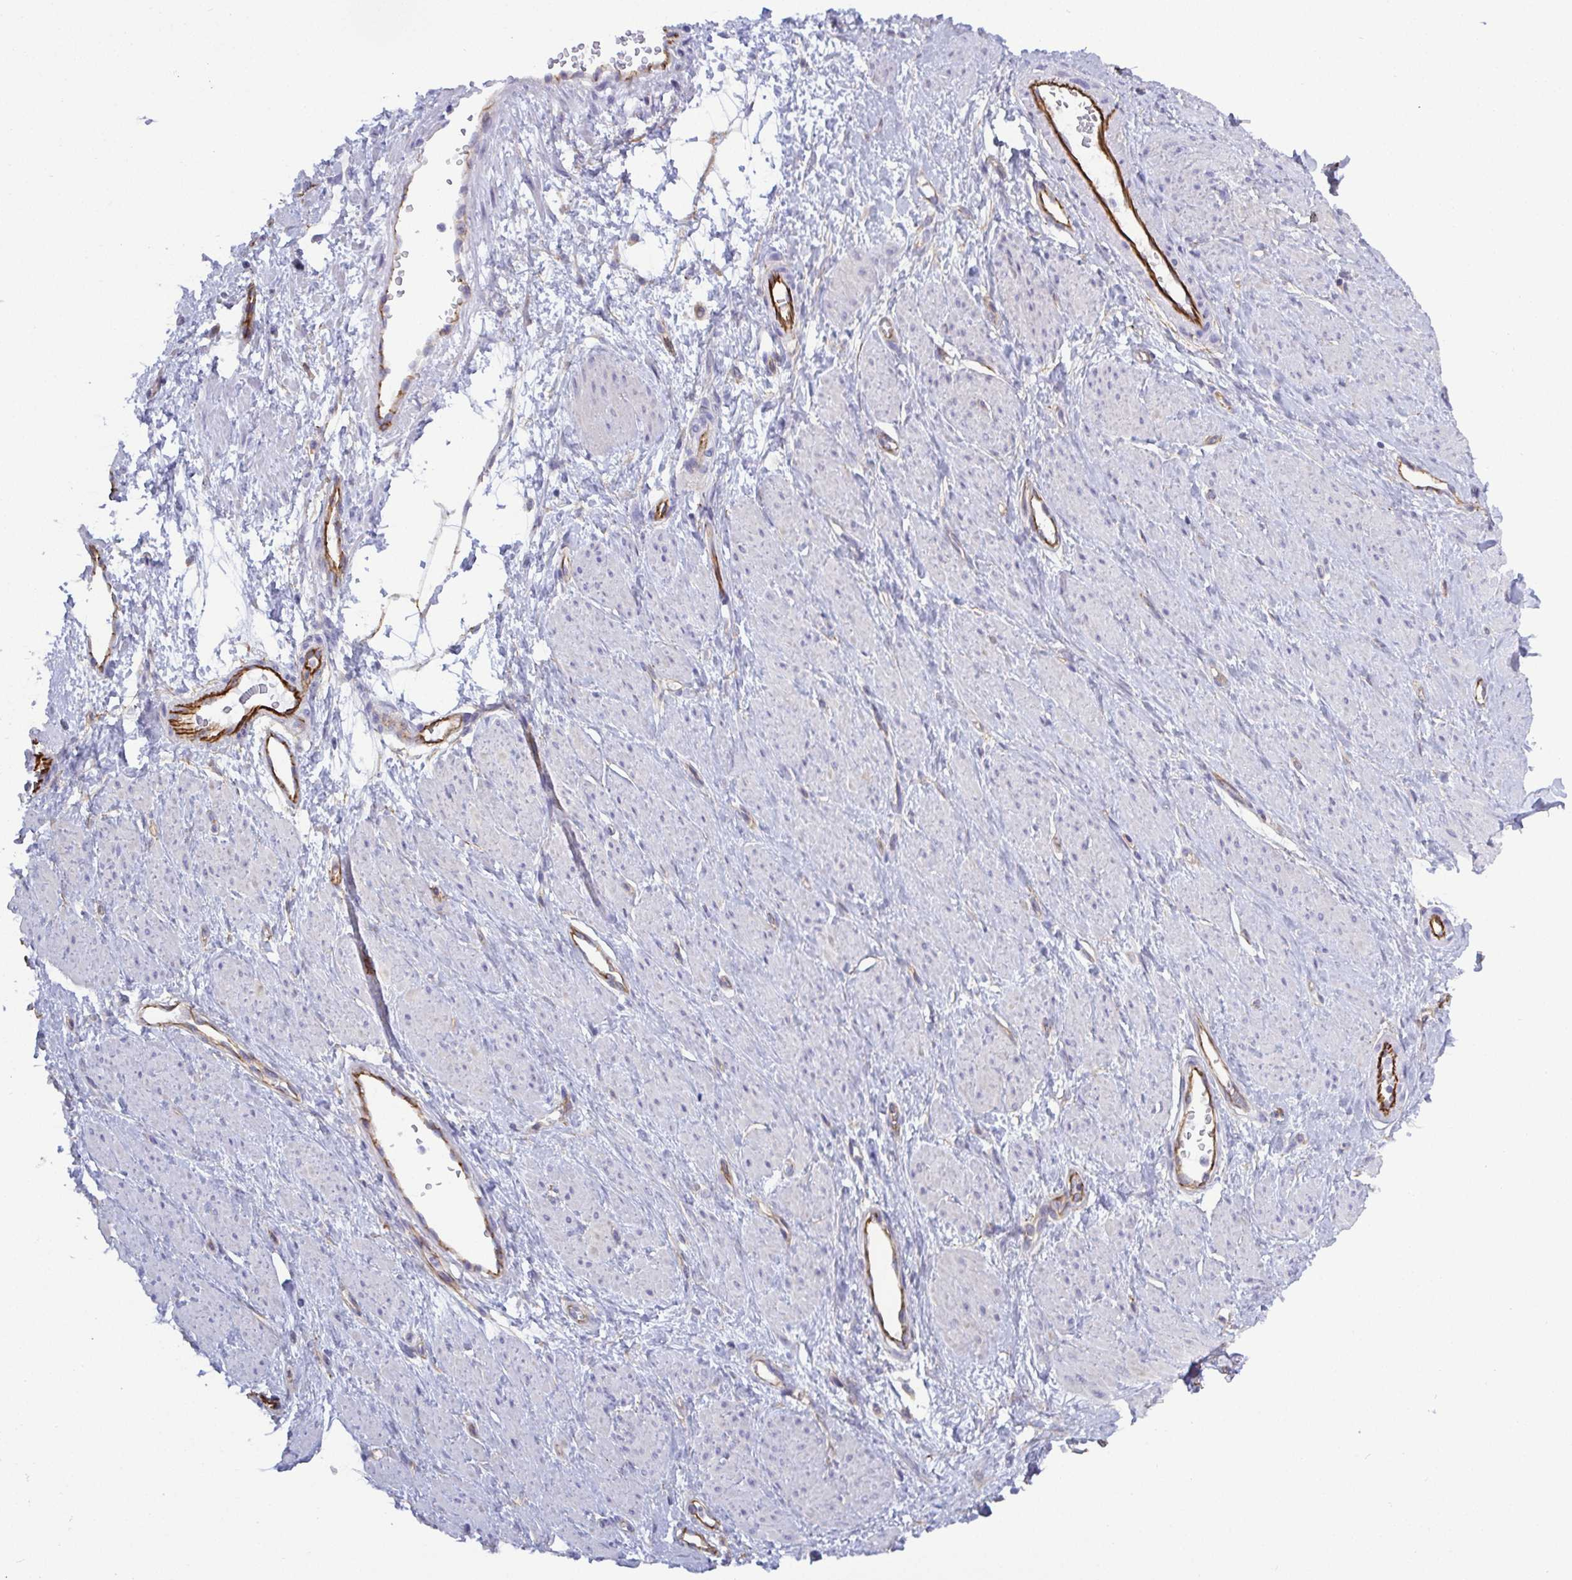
{"staining": {"intensity": "negative", "quantity": "none", "location": "none"}, "tissue": "smooth muscle", "cell_type": "Smooth muscle cells", "image_type": "normal", "snomed": [{"axis": "morphology", "description": "Normal tissue, NOS"}, {"axis": "topography", "description": "Smooth muscle"}, {"axis": "topography", "description": "Uterus"}], "caption": "The micrograph displays no significant positivity in smooth muscle cells of smooth muscle.", "gene": "LIMA1", "patient": {"sex": "female", "age": 39}}